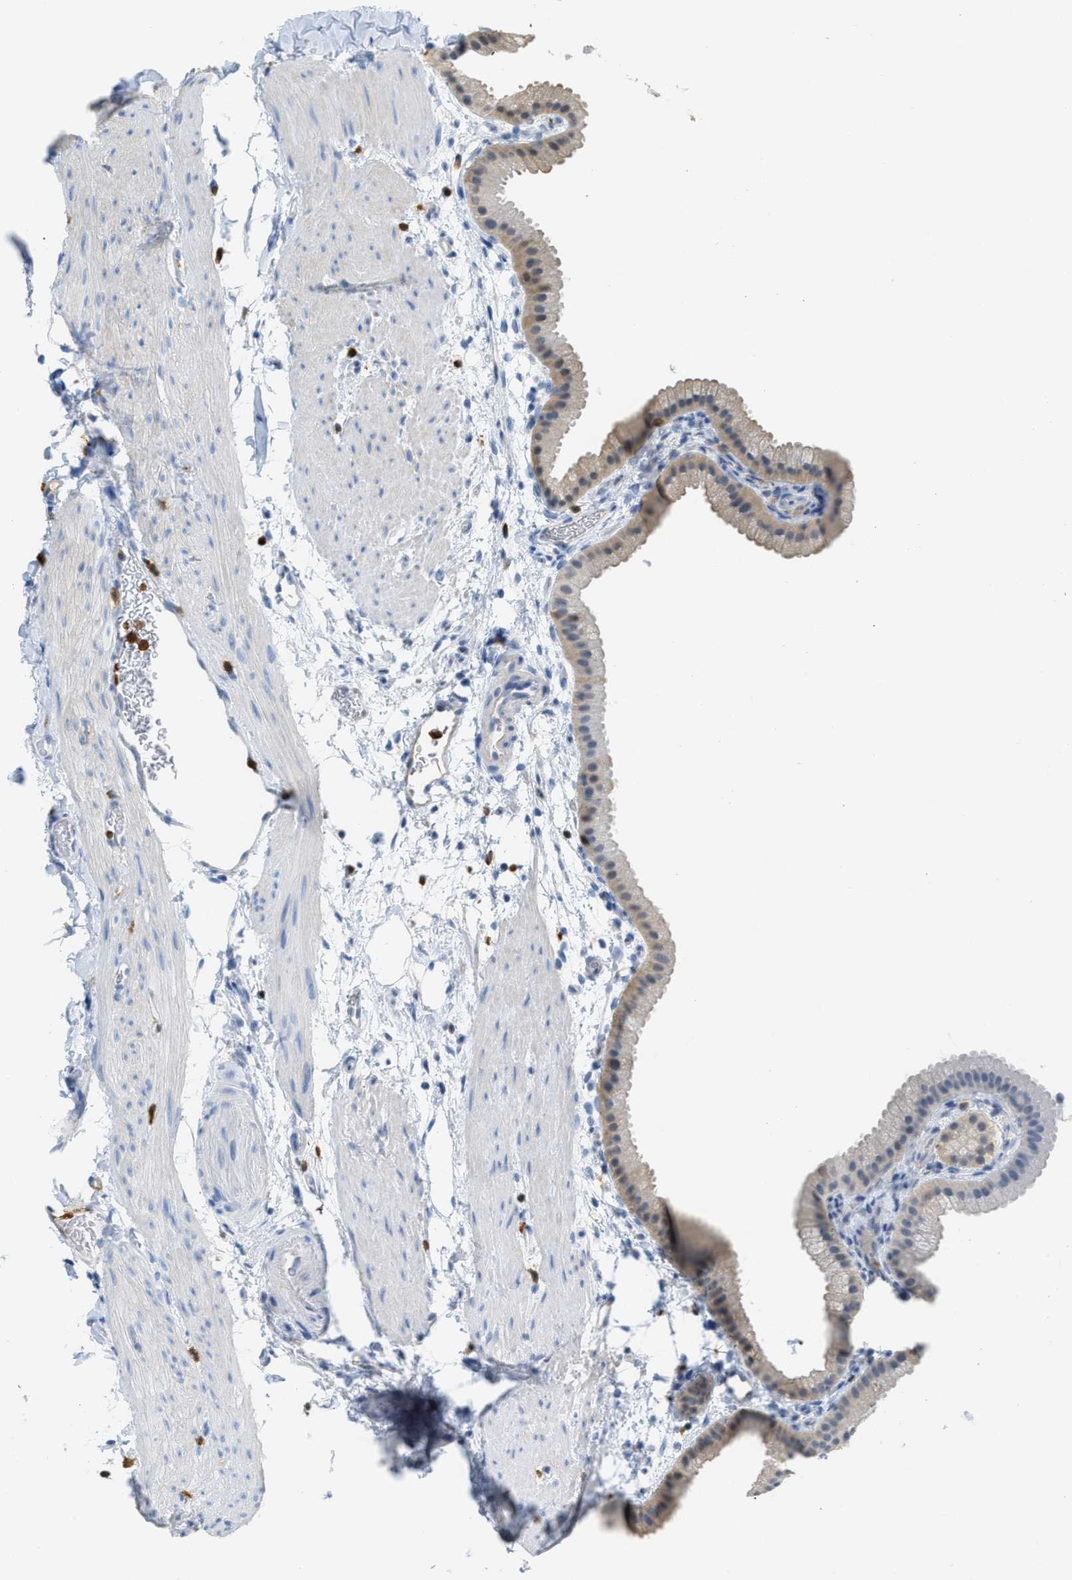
{"staining": {"intensity": "moderate", "quantity": ">75%", "location": "cytoplasmic/membranous,nuclear"}, "tissue": "gallbladder", "cell_type": "Glandular cells", "image_type": "normal", "snomed": [{"axis": "morphology", "description": "Normal tissue, NOS"}, {"axis": "topography", "description": "Gallbladder"}], "caption": "Immunohistochemical staining of unremarkable gallbladder displays medium levels of moderate cytoplasmic/membranous,nuclear positivity in about >75% of glandular cells.", "gene": "SERPINB1", "patient": {"sex": "female", "age": 64}}